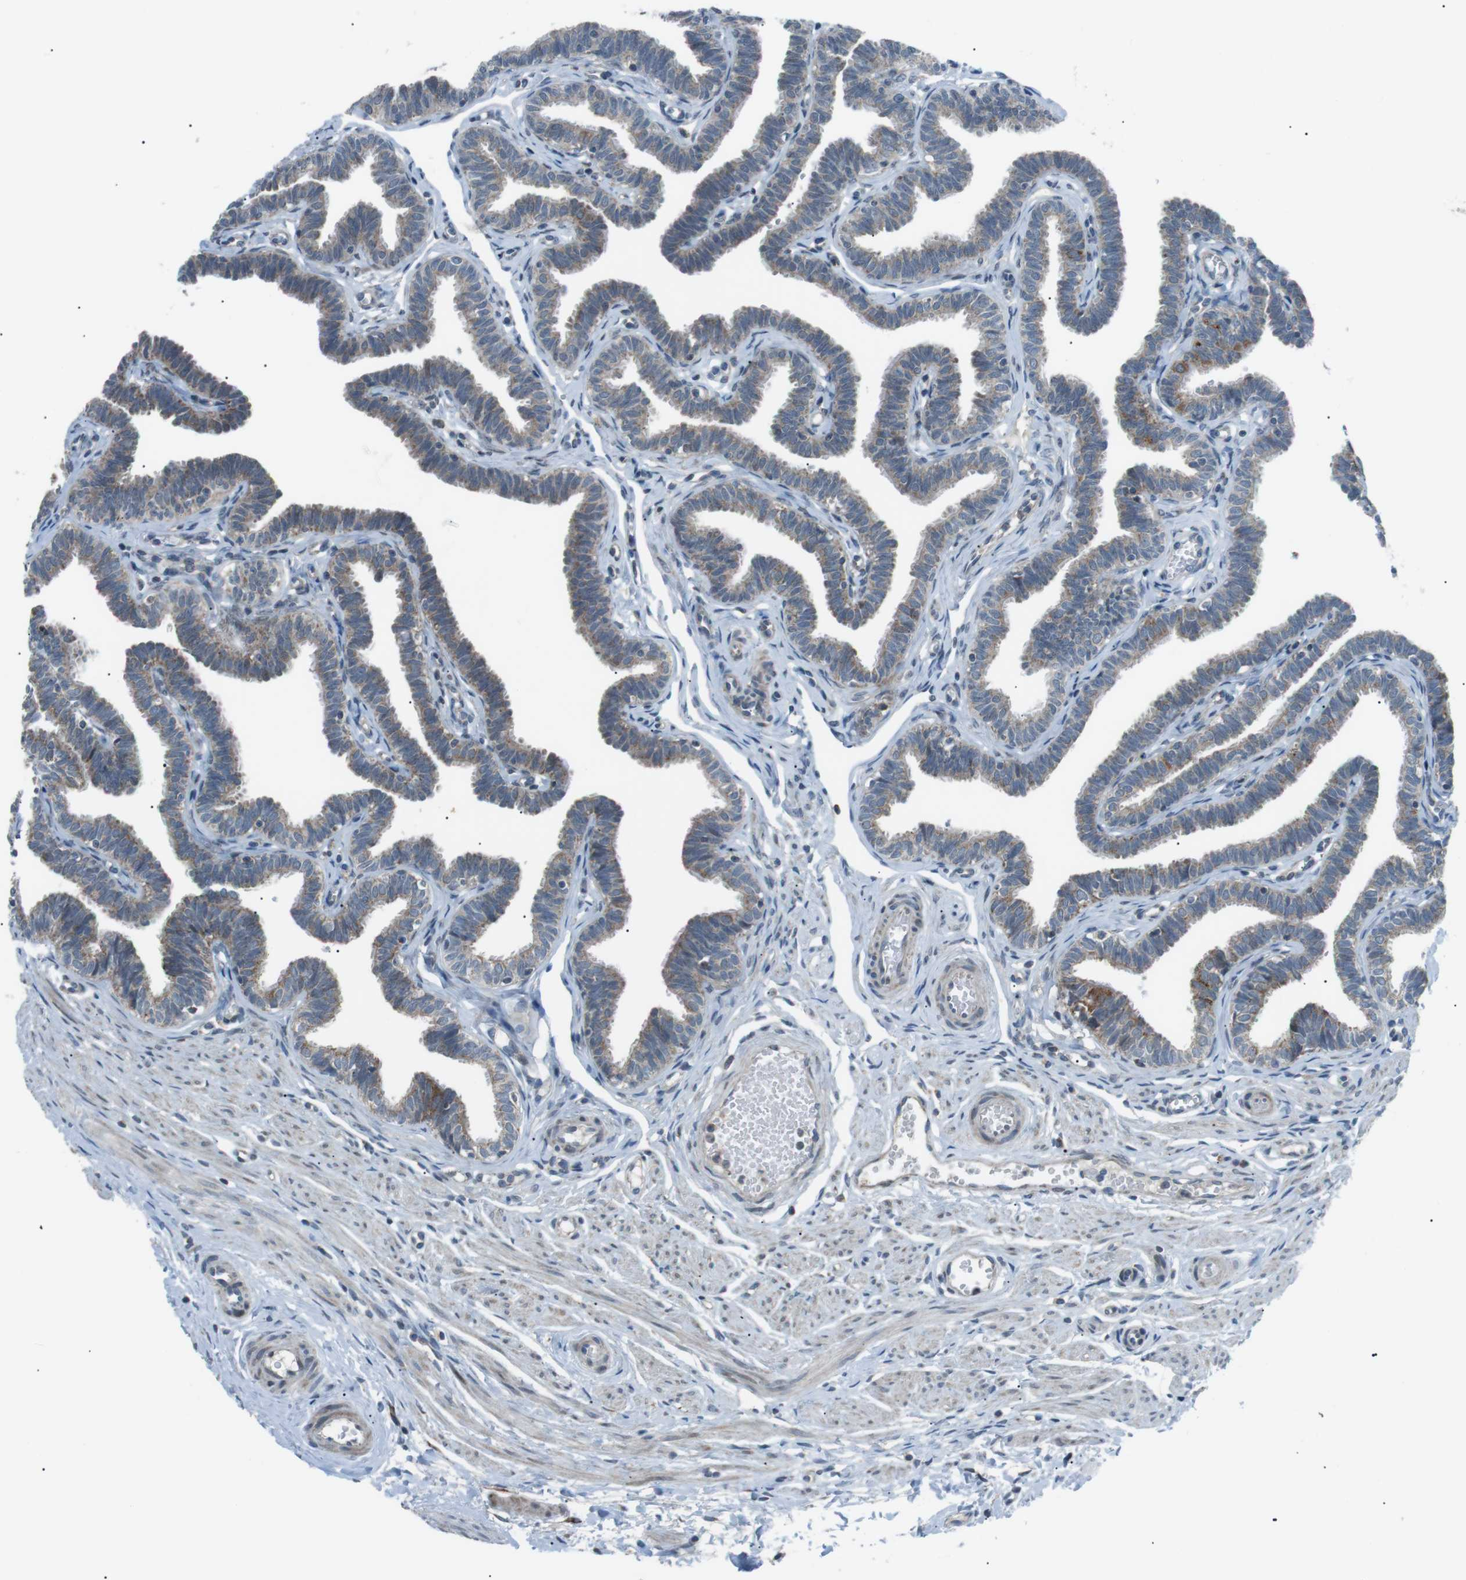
{"staining": {"intensity": "weak", "quantity": ">75%", "location": "cytoplasmic/membranous"}, "tissue": "fallopian tube", "cell_type": "Glandular cells", "image_type": "normal", "snomed": [{"axis": "morphology", "description": "Normal tissue, NOS"}, {"axis": "topography", "description": "Fallopian tube"}, {"axis": "topography", "description": "Ovary"}], "caption": "High-magnification brightfield microscopy of benign fallopian tube stained with DAB (brown) and counterstained with hematoxylin (blue). glandular cells exhibit weak cytoplasmic/membranous positivity is present in approximately>75% of cells.", "gene": "ARID5B", "patient": {"sex": "female", "age": 23}}